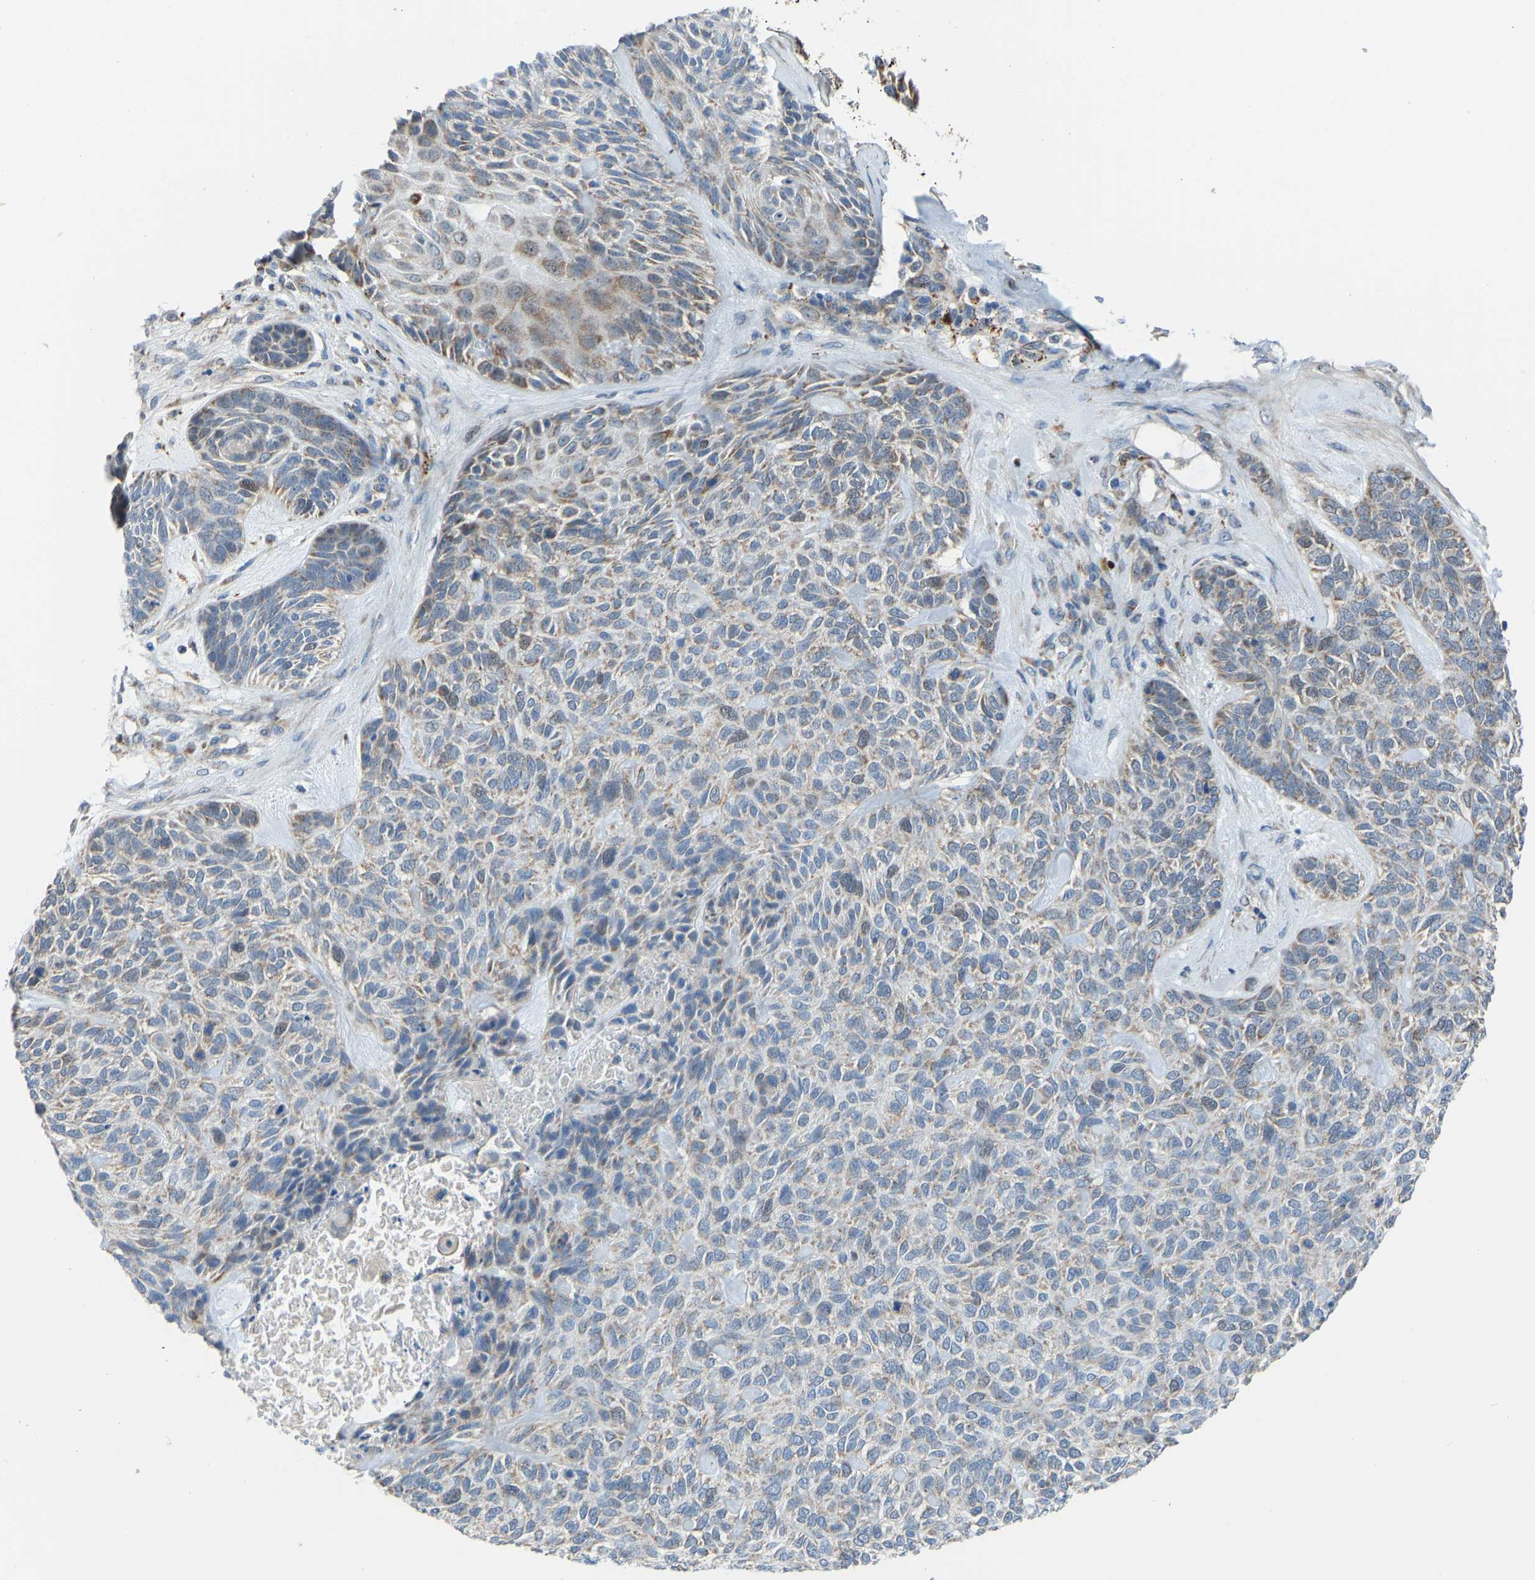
{"staining": {"intensity": "weak", "quantity": ">75%", "location": "cytoplasmic/membranous"}, "tissue": "skin cancer", "cell_type": "Tumor cells", "image_type": "cancer", "snomed": [{"axis": "morphology", "description": "Basal cell carcinoma"}, {"axis": "topography", "description": "Skin"}], "caption": "Tumor cells show low levels of weak cytoplasmic/membranous staining in about >75% of cells in human basal cell carcinoma (skin).", "gene": "SMIM20", "patient": {"sex": "male", "age": 55}}